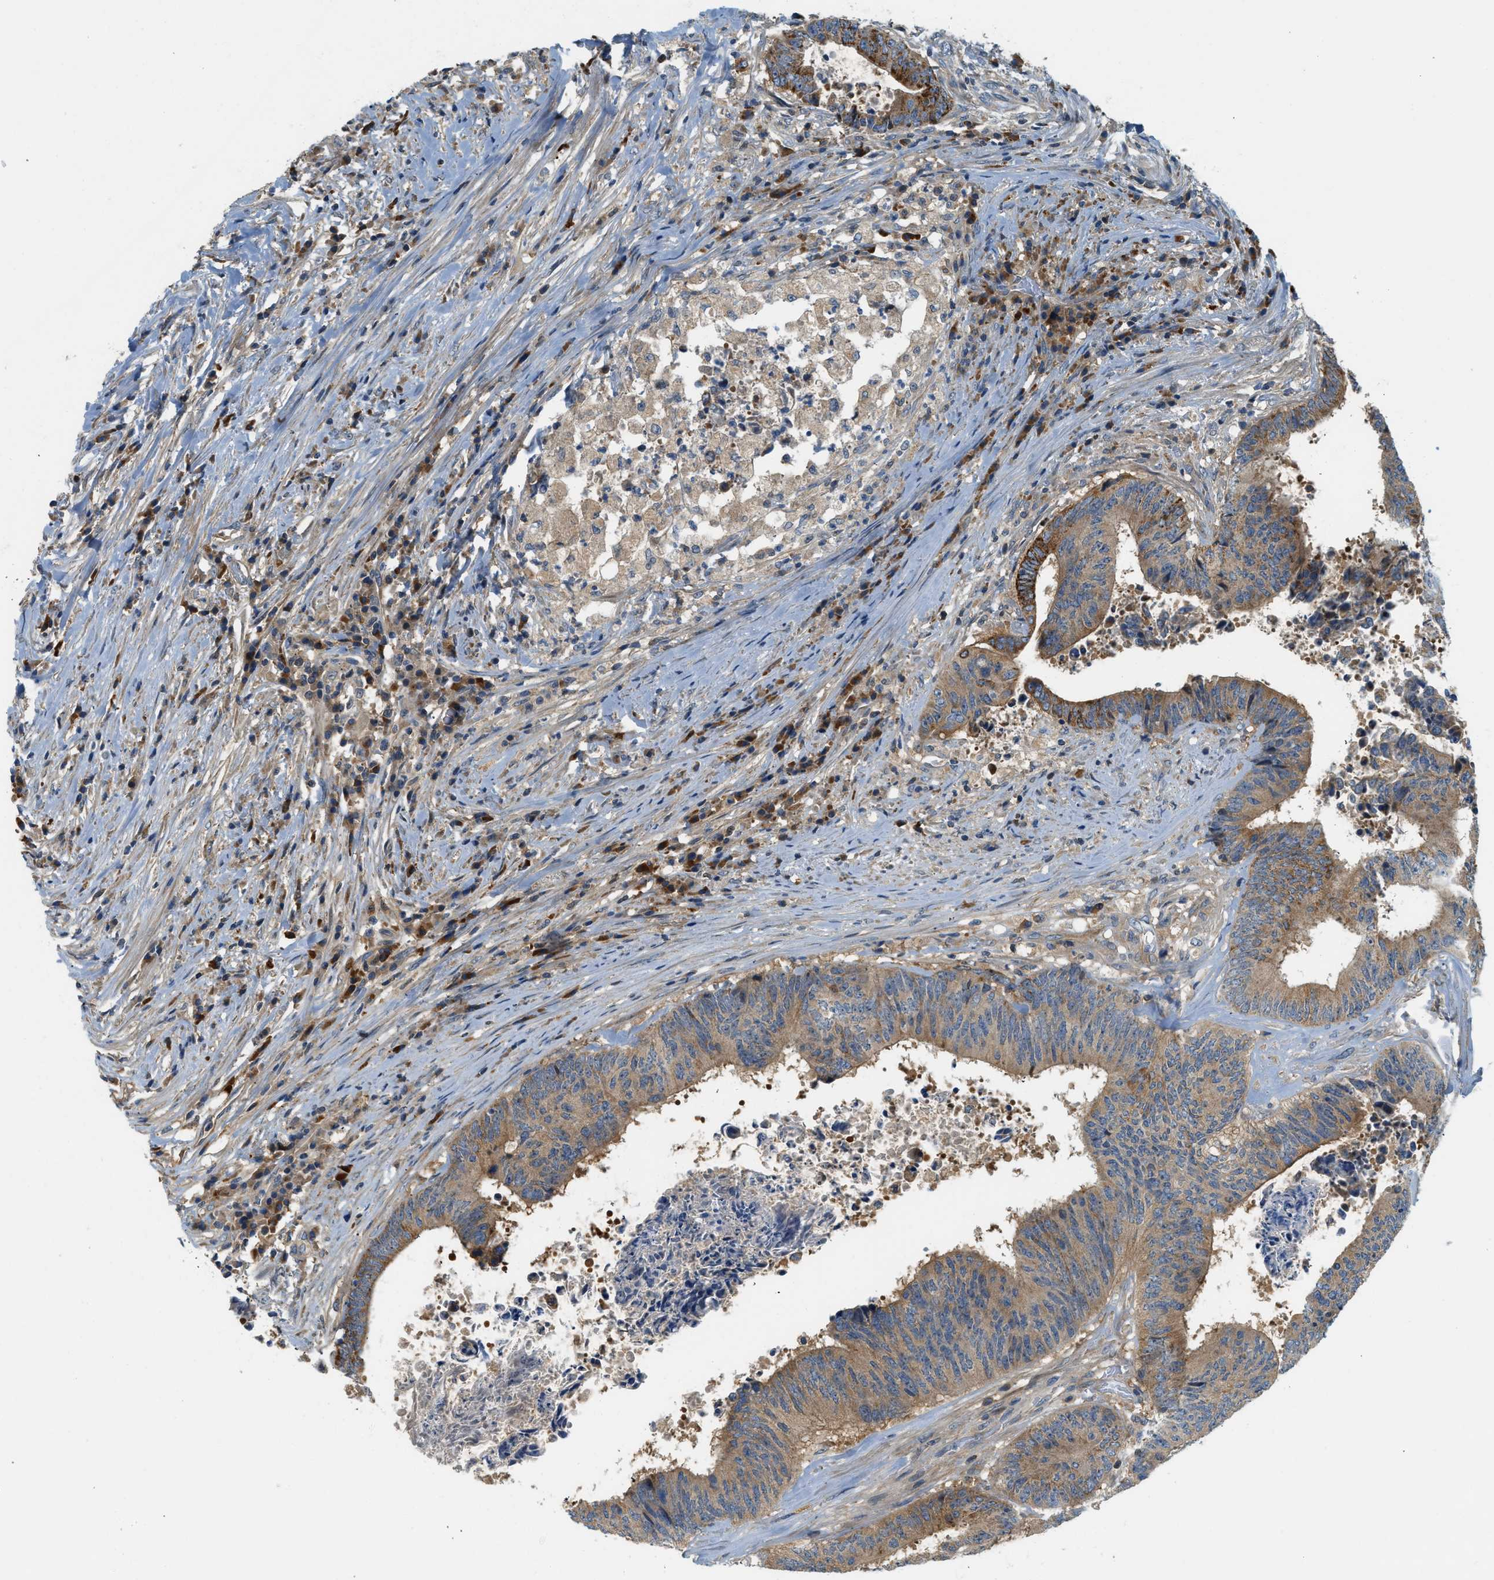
{"staining": {"intensity": "moderate", "quantity": ">75%", "location": "cytoplasmic/membranous"}, "tissue": "colorectal cancer", "cell_type": "Tumor cells", "image_type": "cancer", "snomed": [{"axis": "morphology", "description": "Adenocarcinoma, NOS"}, {"axis": "topography", "description": "Rectum"}], "caption": "Immunohistochemical staining of human adenocarcinoma (colorectal) exhibits medium levels of moderate cytoplasmic/membranous expression in about >75% of tumor cells.", "gene": "KCNK1", "patient": {"sex": "male", "age": 72}}